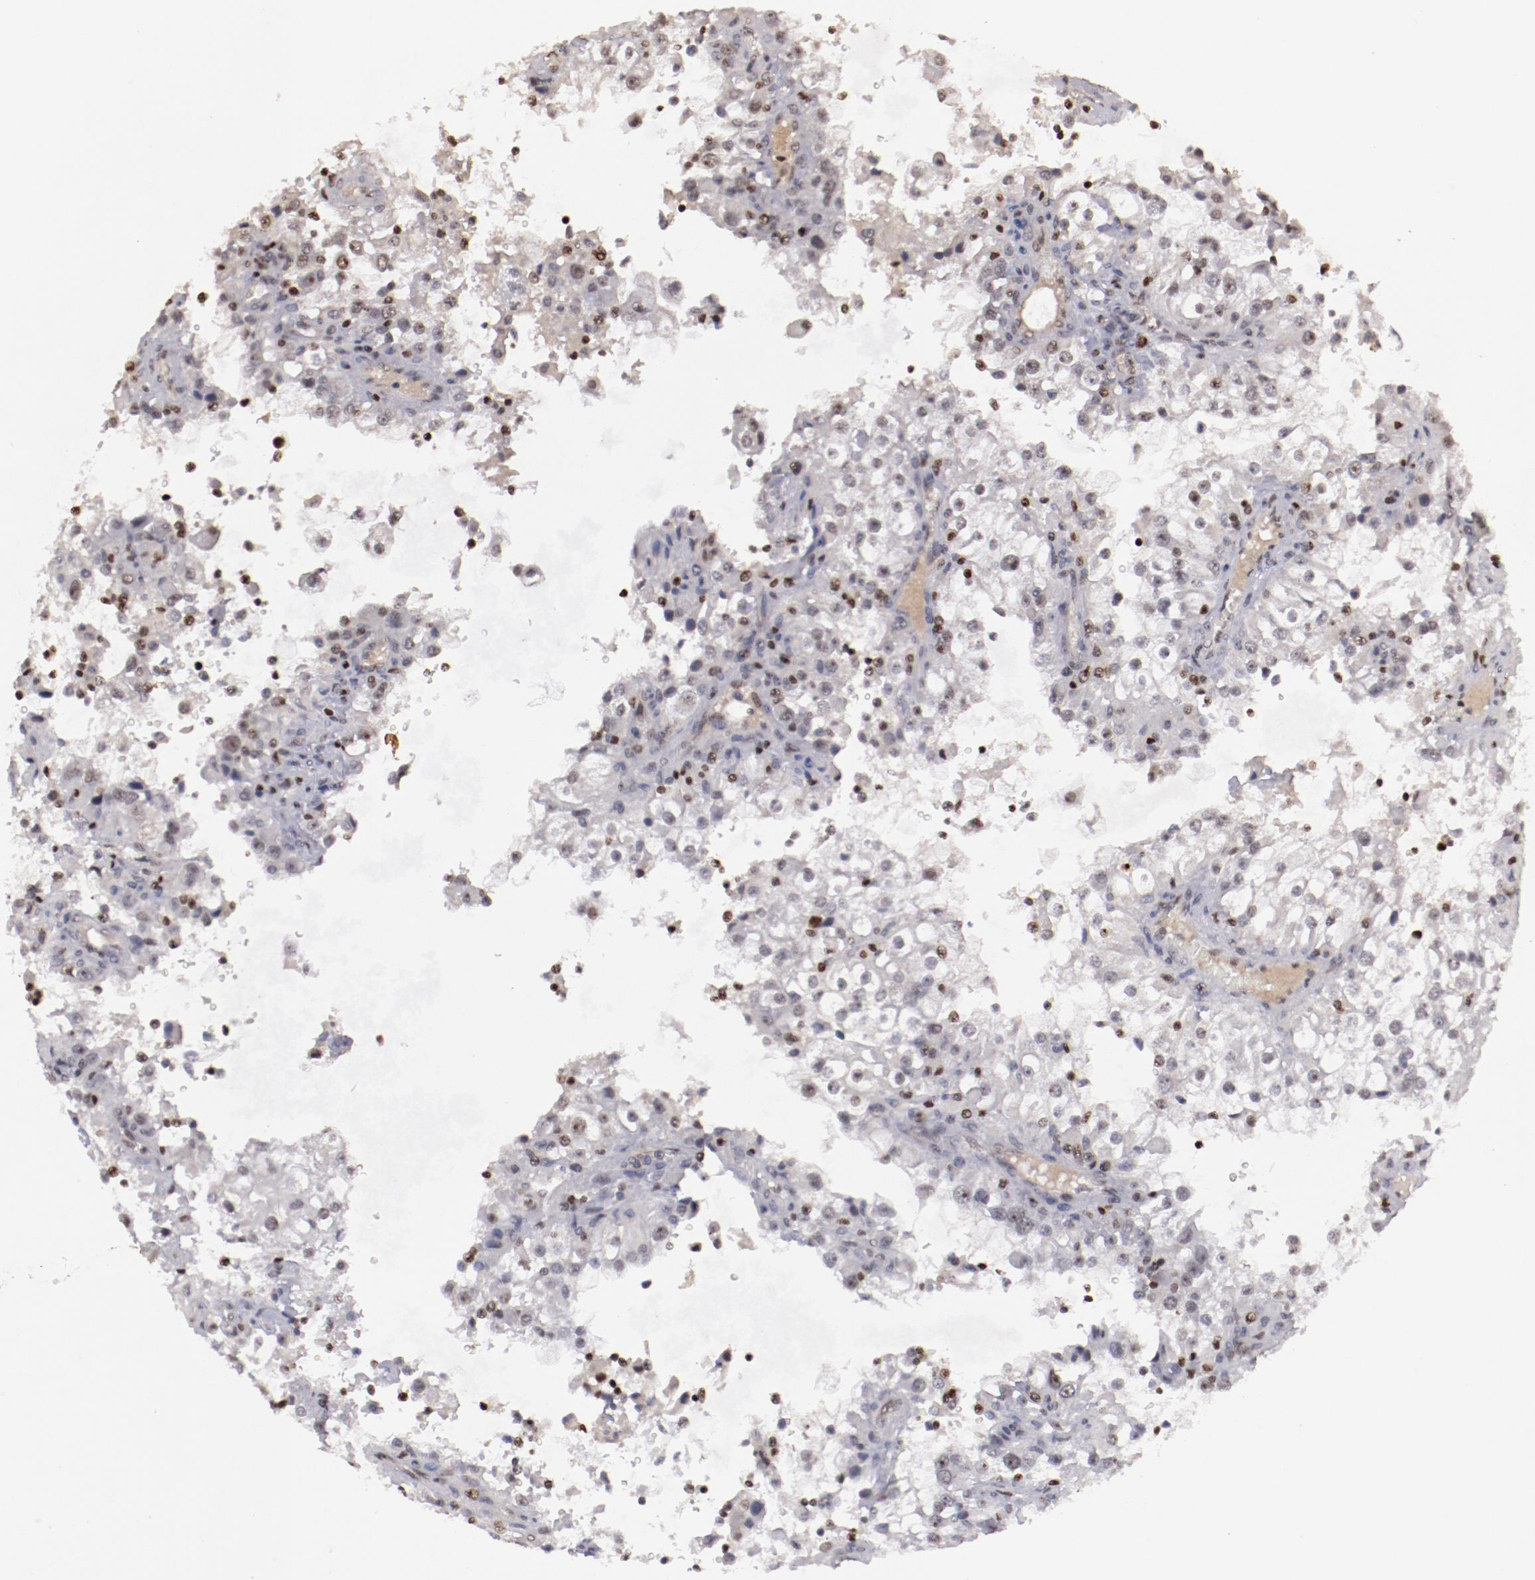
{"staining": {"intensity": "weak", "quantity": "<25%", "location": "nuclear"}, "tissue": "renal cancer", "cell_type": "Tumor cells", "image_type": "cancer", "snomed": [{"axis": "morphology", "description": "Adenocarcinoma, NOS"}, {"axis": "topography", "description": "Kidney"}], "caption": "IHC of renal cancer (adenocarcinoma) displays no expression in tumor cells.", "gene": "DDX24", "patient": {"sex": "female", "age": 52}}